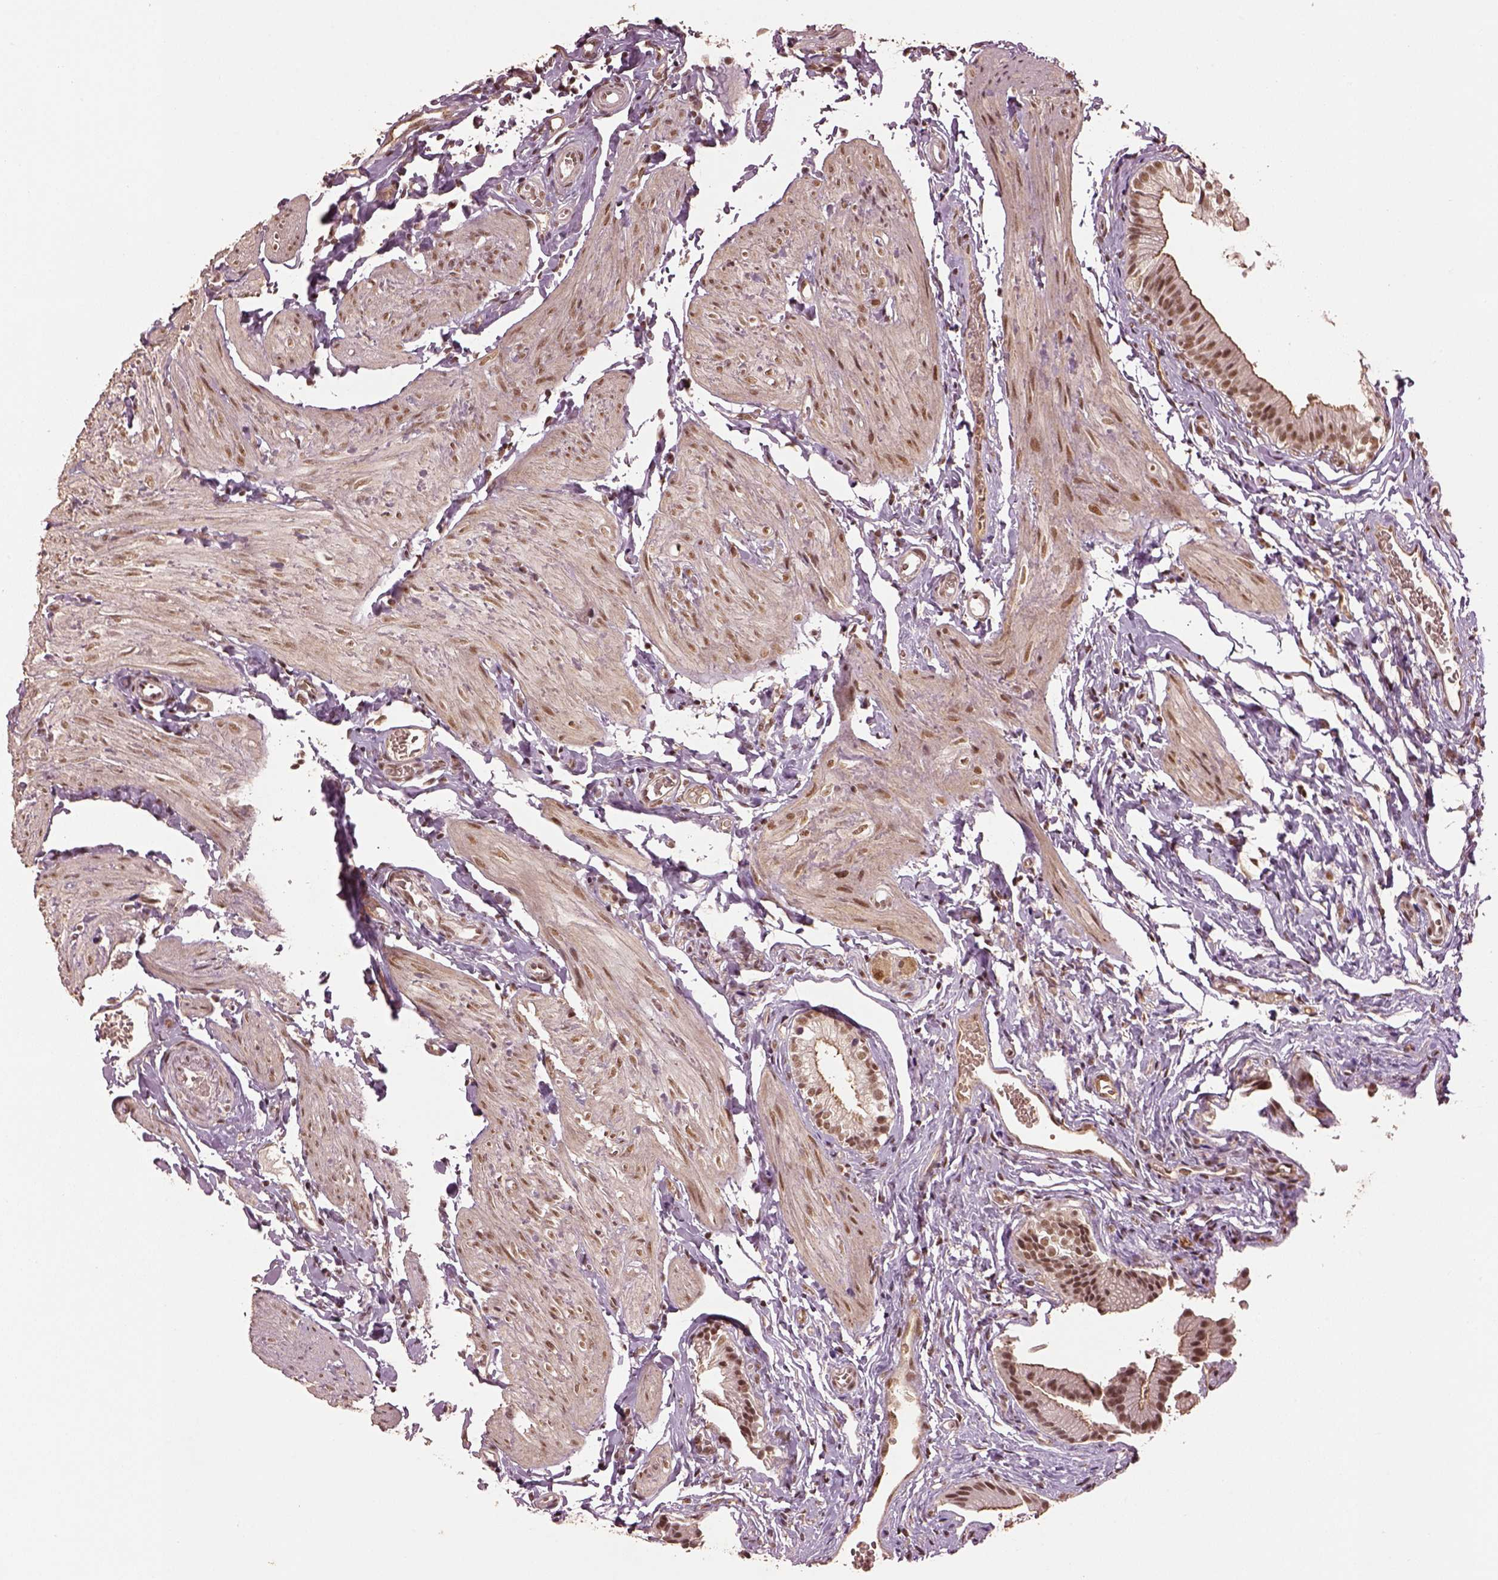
{"staining": {"intensity": "moderate", "quantity": ">75%", "location": "cytoplasmic/membranous,nuclear"}, "tissue": "gallbladder", "cell_type": "Glandular cells", "image_type": "normal", "snomed": [{"axis": "morphology", "description": "Normal tissue, NOS"}, {"axis": "topography", "description": "Gallbladder"}], "caption": "The micrograph displays immunohistochemical staining of benign gallbladder. There is moderate cytoplasmic/membranous,nuclear positivity is identified in approximately >75% of glandular cells.", "gene": "BRD9", "patient": {"sex": "female", "age": 47}}